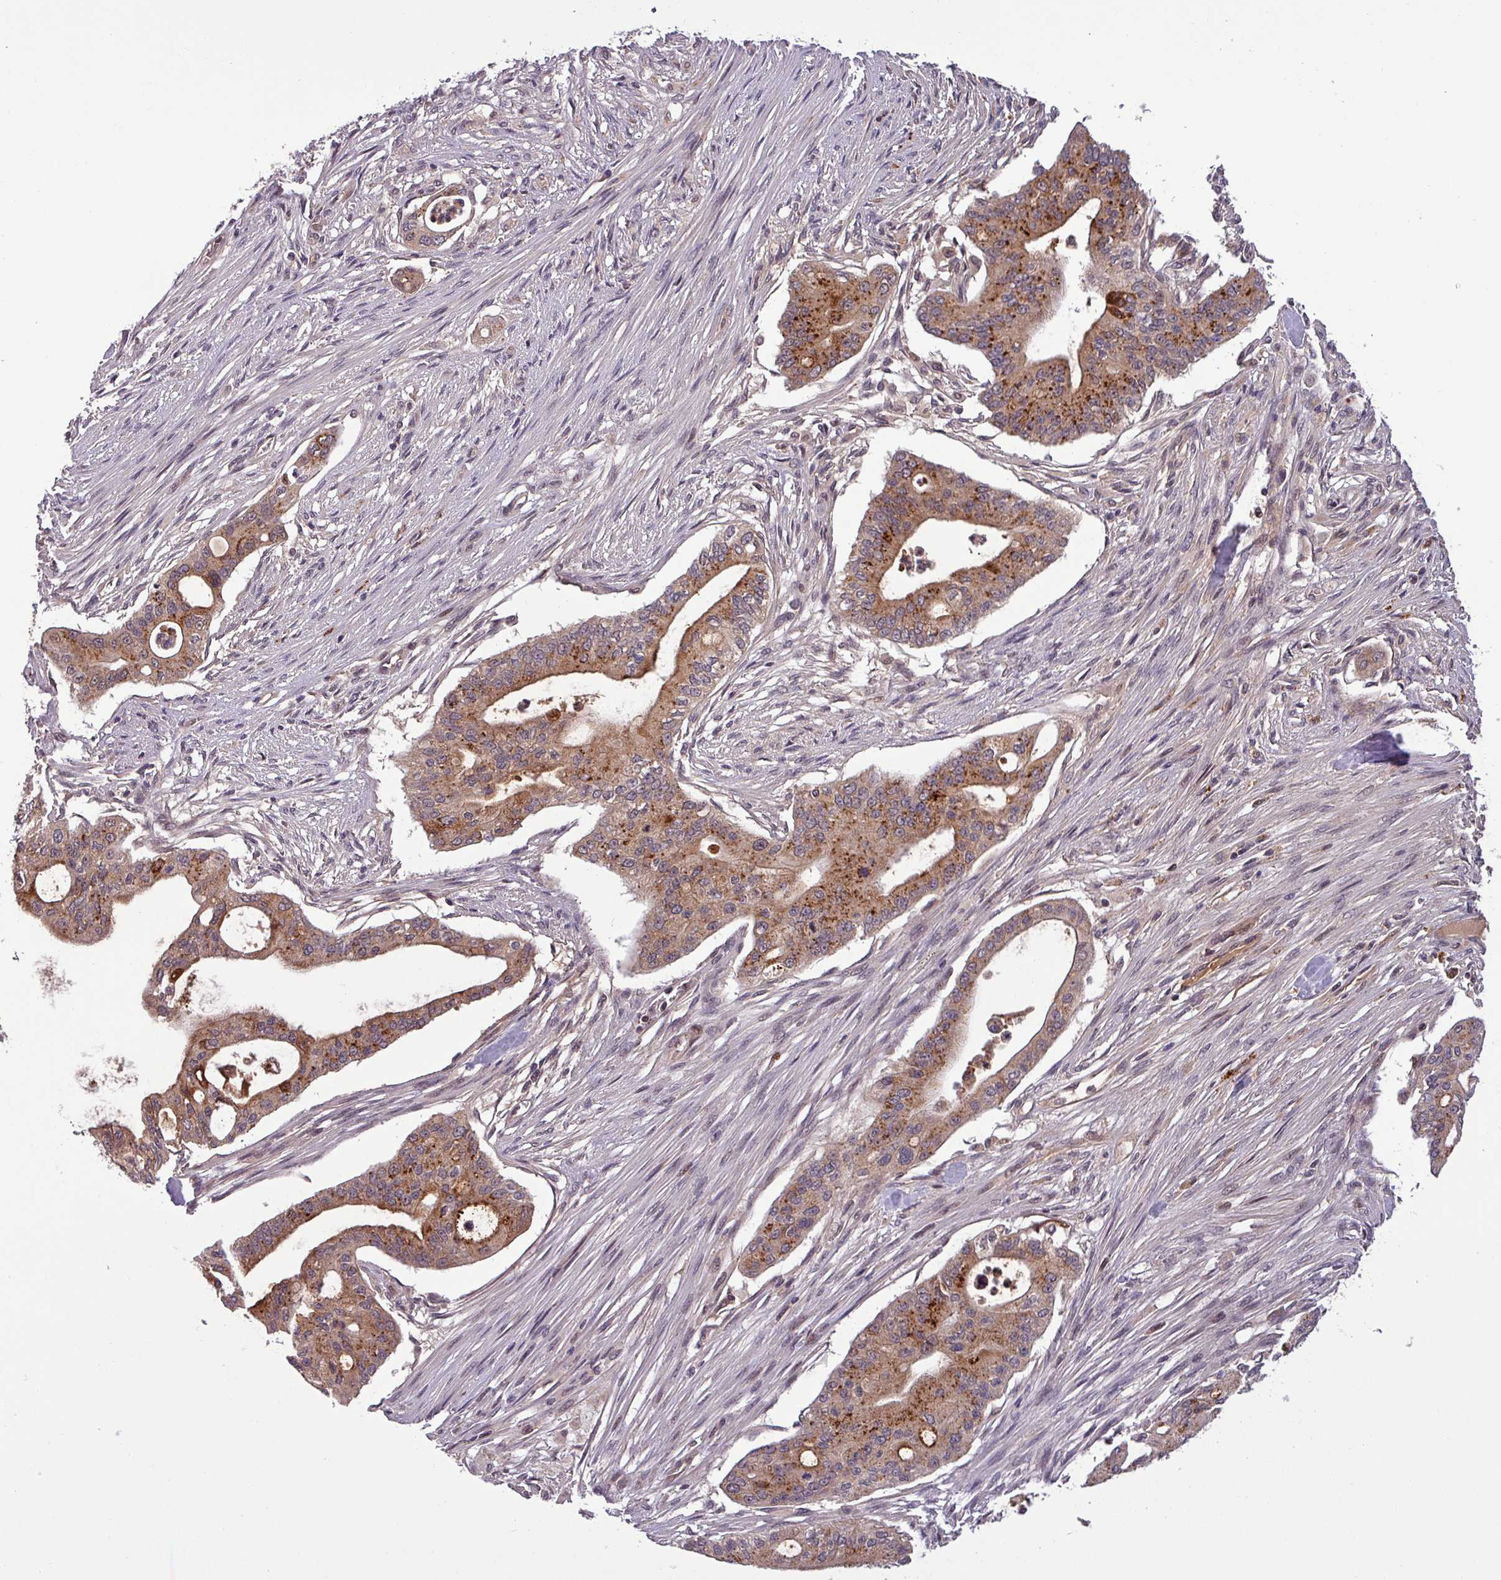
{"staining": {"intensity": "strong", "quantity": ">75%", "location": "cytoplasmic/membranous"}, "tissue": "pancreatic cancer", "cell_type": "Tumor cells", "image_type": "cancer", "snomed": [{"axis": "morphology", "description": "Adenocarcinoma, NOS"}, {"axis": "topography", "description": "Pancreas"}], "caption": "Immunohistochemistry (IHC) of pancreatic adenocarcinoma reveals high levels of strong cytoplasmic/membranous positivity in approximately >75% of tumor cells. (DAB (3,3'-diaminobenzidine) IHC with brightfield microscopy, high magnification).", "gene": "PUS1", "patient": {"sex": "male", "age": 46}}